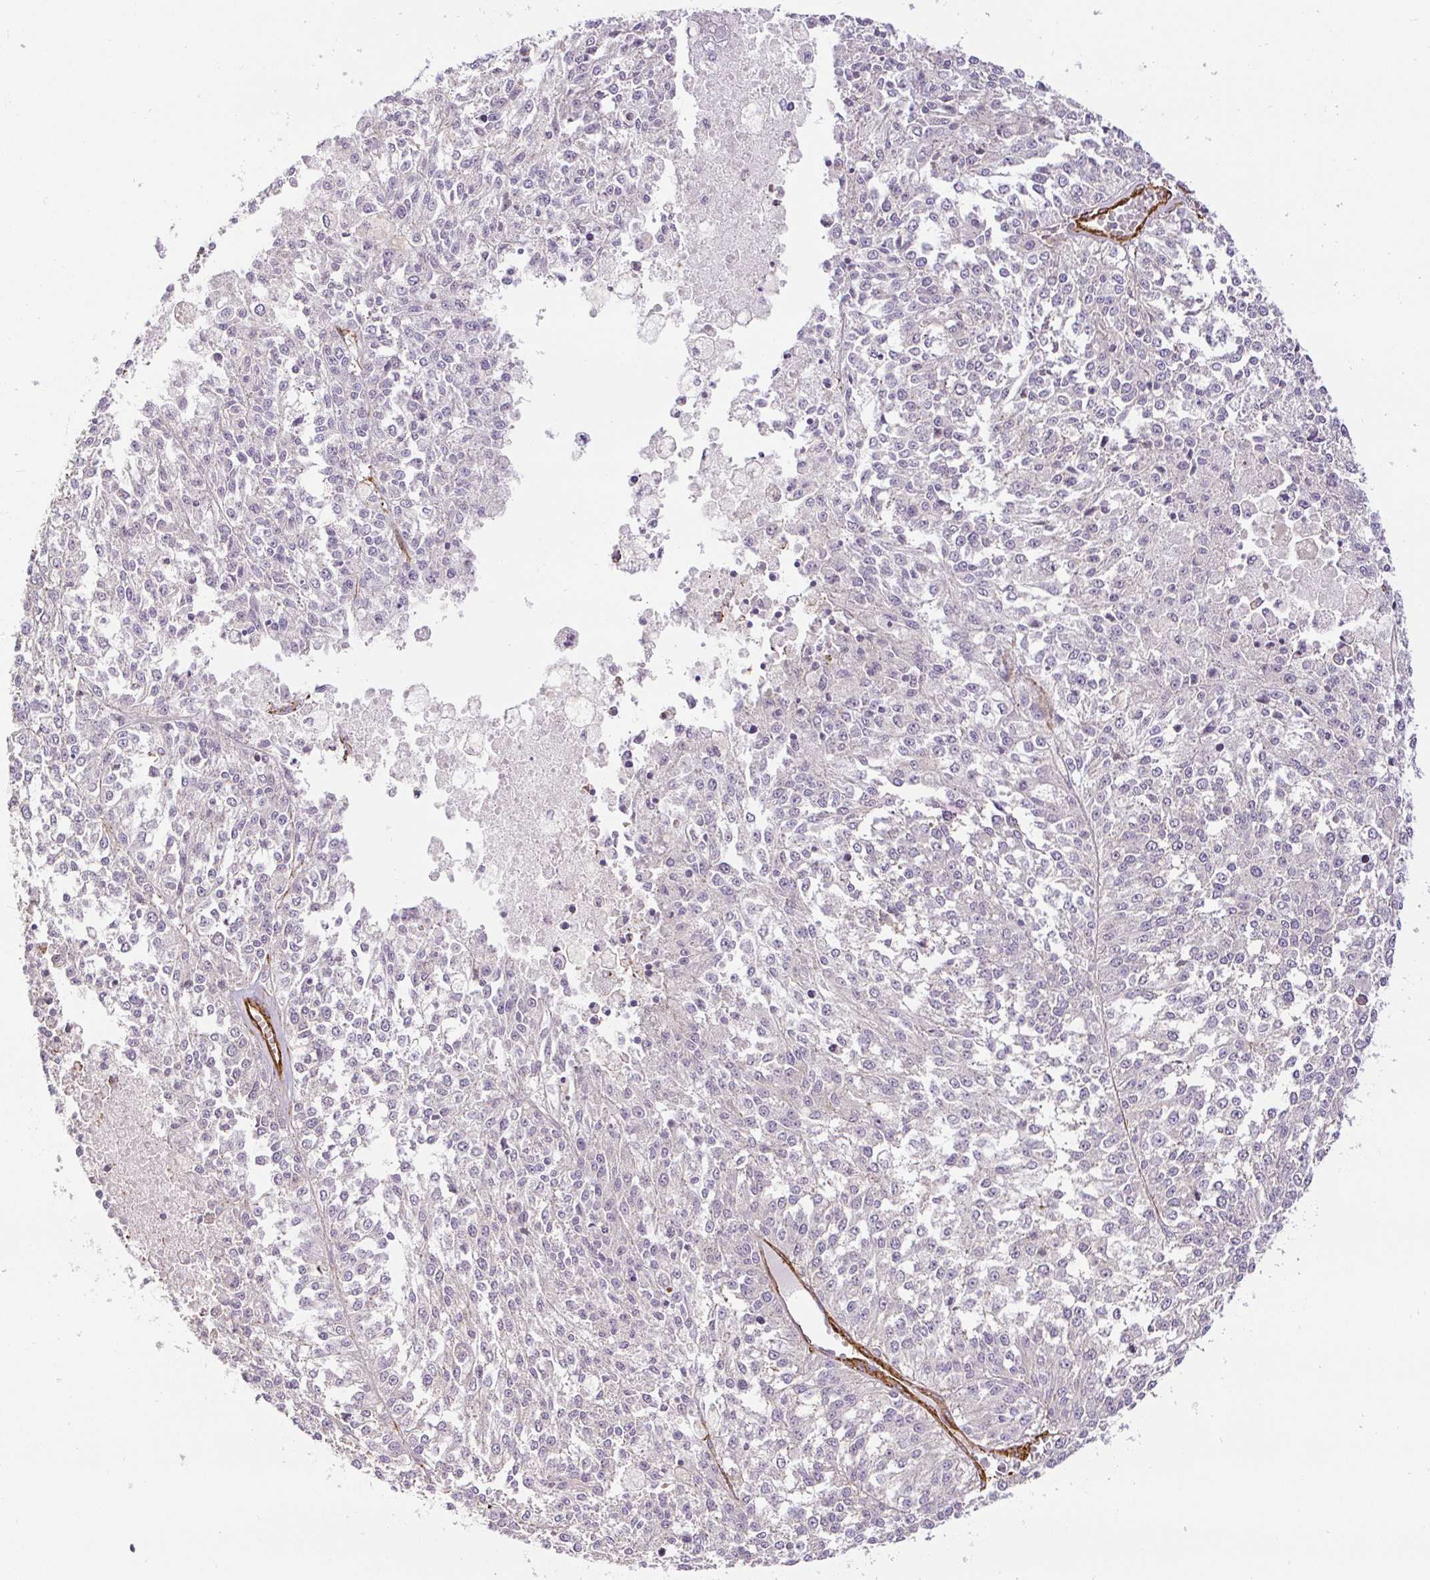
{"staining": {"intensity": "negative", "quantity": "none", "location": "none"}, "tissue": "melanoma", "cell_type": "Tumor cells", "image_type": "cancer", "snomed": [{"axis": "morphology", "description": "Malignant melanoma, NOS"}, {"axis": "topography", "description": "Skin"}], "caption": "An immunohistochemistry photomicrograph of malignant melanoma is shown. There is no staining in tumor cells of malignant melanoma.", "gene": "MYL12A", "patient": {"sex": "female", "age": 64}}